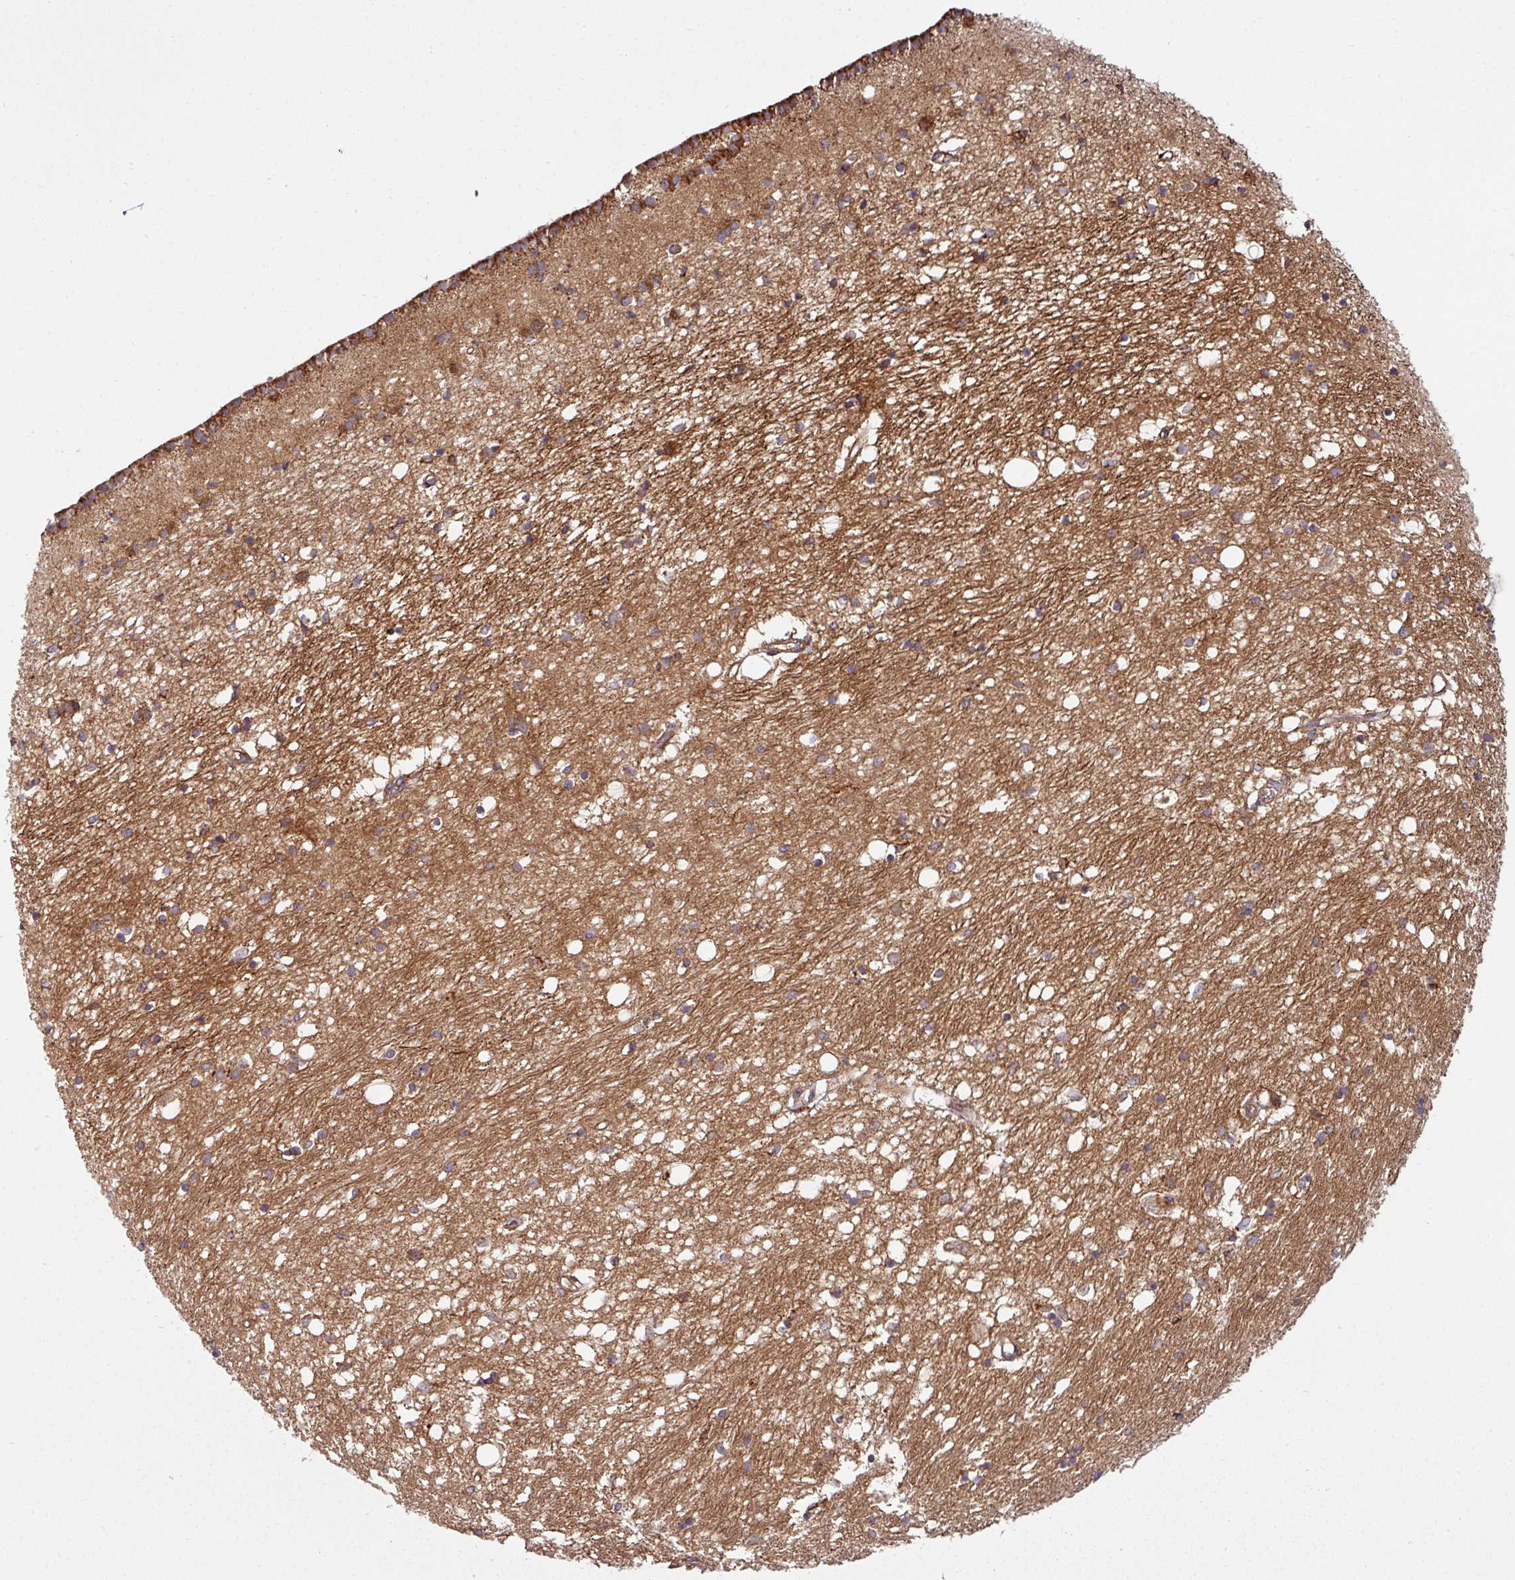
{"staining": {"intensity": "moderate", "quantity": "25%-75%", "location": "cytoplasmic/membranous"}, "tissue": "caudate", "cell_type": "Glial cells", "image_type": "normal", "snomed": [{"axis": "morphology", "description": "Normal tissue, NOS"}, {"axis": "topography", "description": "Lateral ventricle wall"}], "caption": "Protein expression analysis of normal human caudate reveals moderate cytoplasmic/membranous staining in approximately 25%-75% of glial cells.", "gene": "RAB5A", "patient": {"sex": "male", "age": 70}}